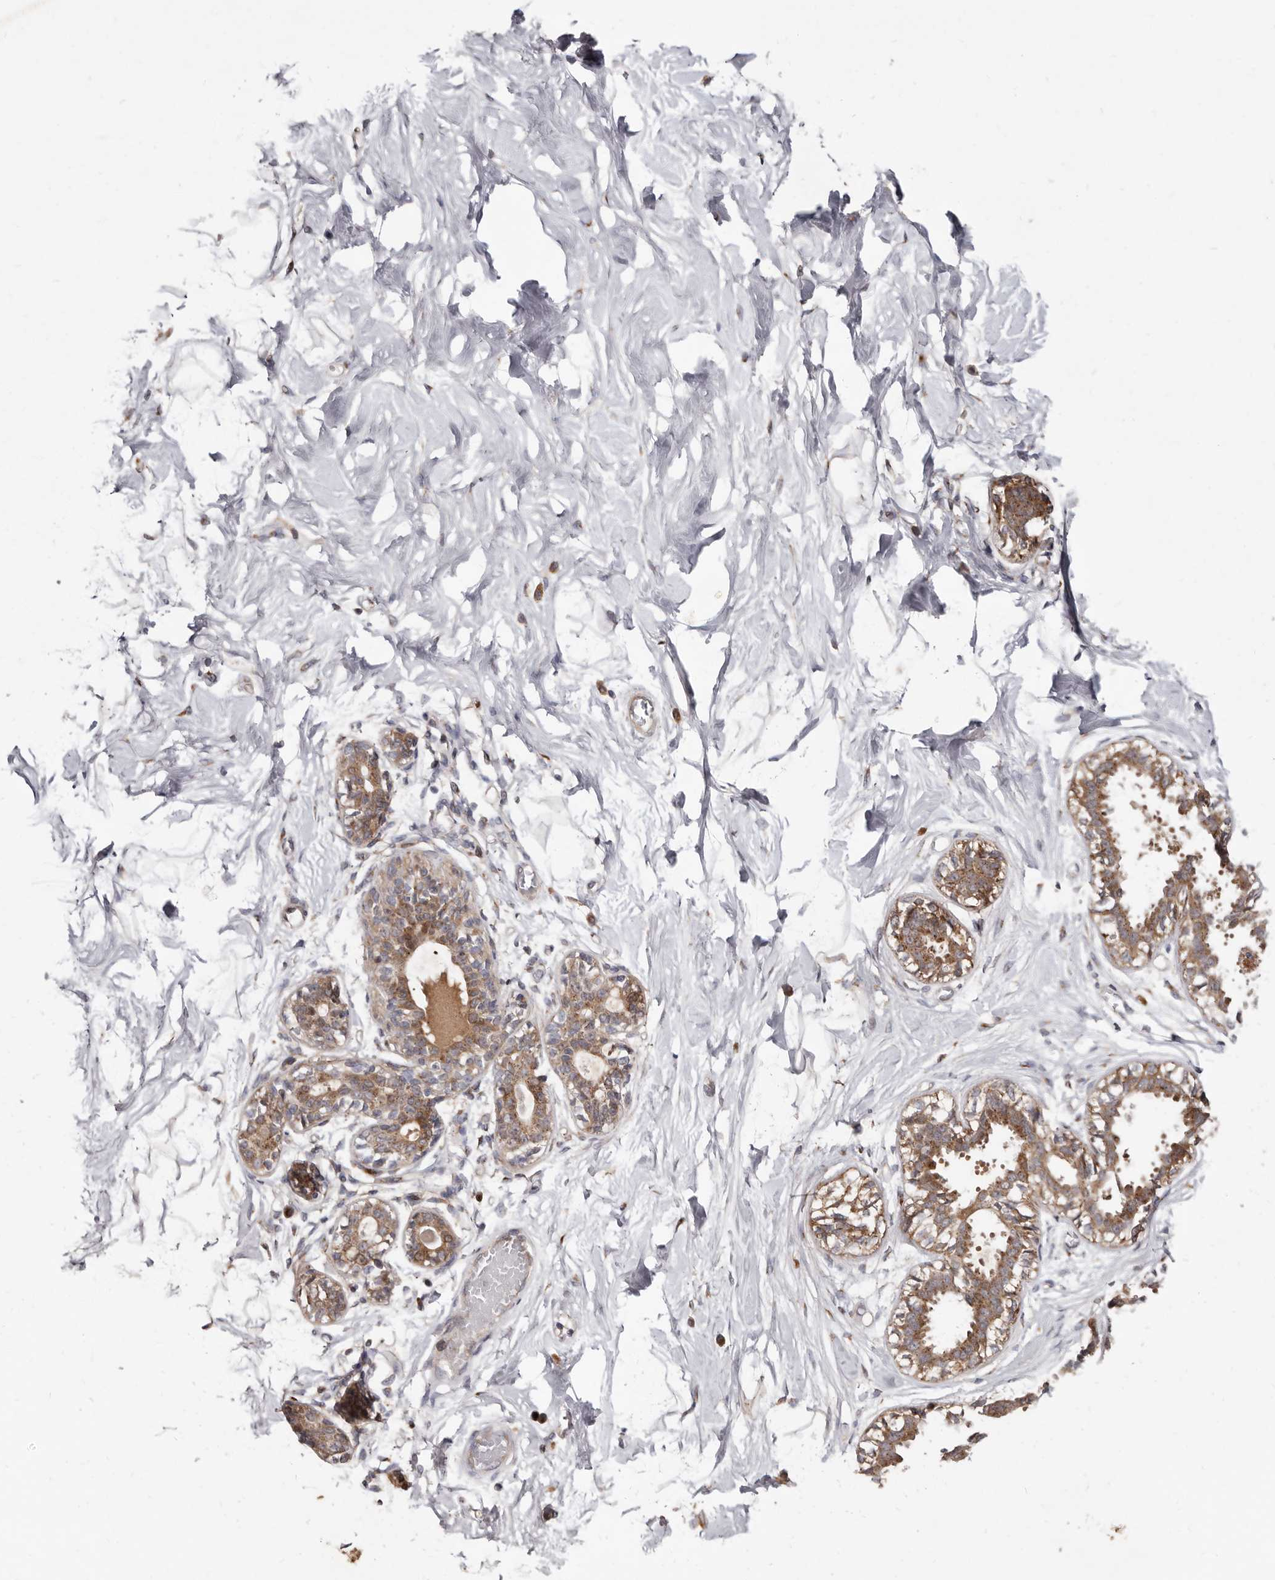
{"staining": {"intensity": "negative", "quantity": "none", "location": "none"}, "tissue": "breast", "cell_type": "Adipocytes", "image_type": "normal", "snomed": [{"axis": "morphology", "description": "Normal tissue, NOS"}, {"axis": "topography", "description": "Breast"}], "caption": "Immunohistochemistry (IHC) micrograph of unremarkable breast: human breast stained with DAB shows no significant protein expression in adipocytes. Nuclei are stained in blue.", "gene": "FLAD1", "patient": {"sex": "female", "age": 45}}